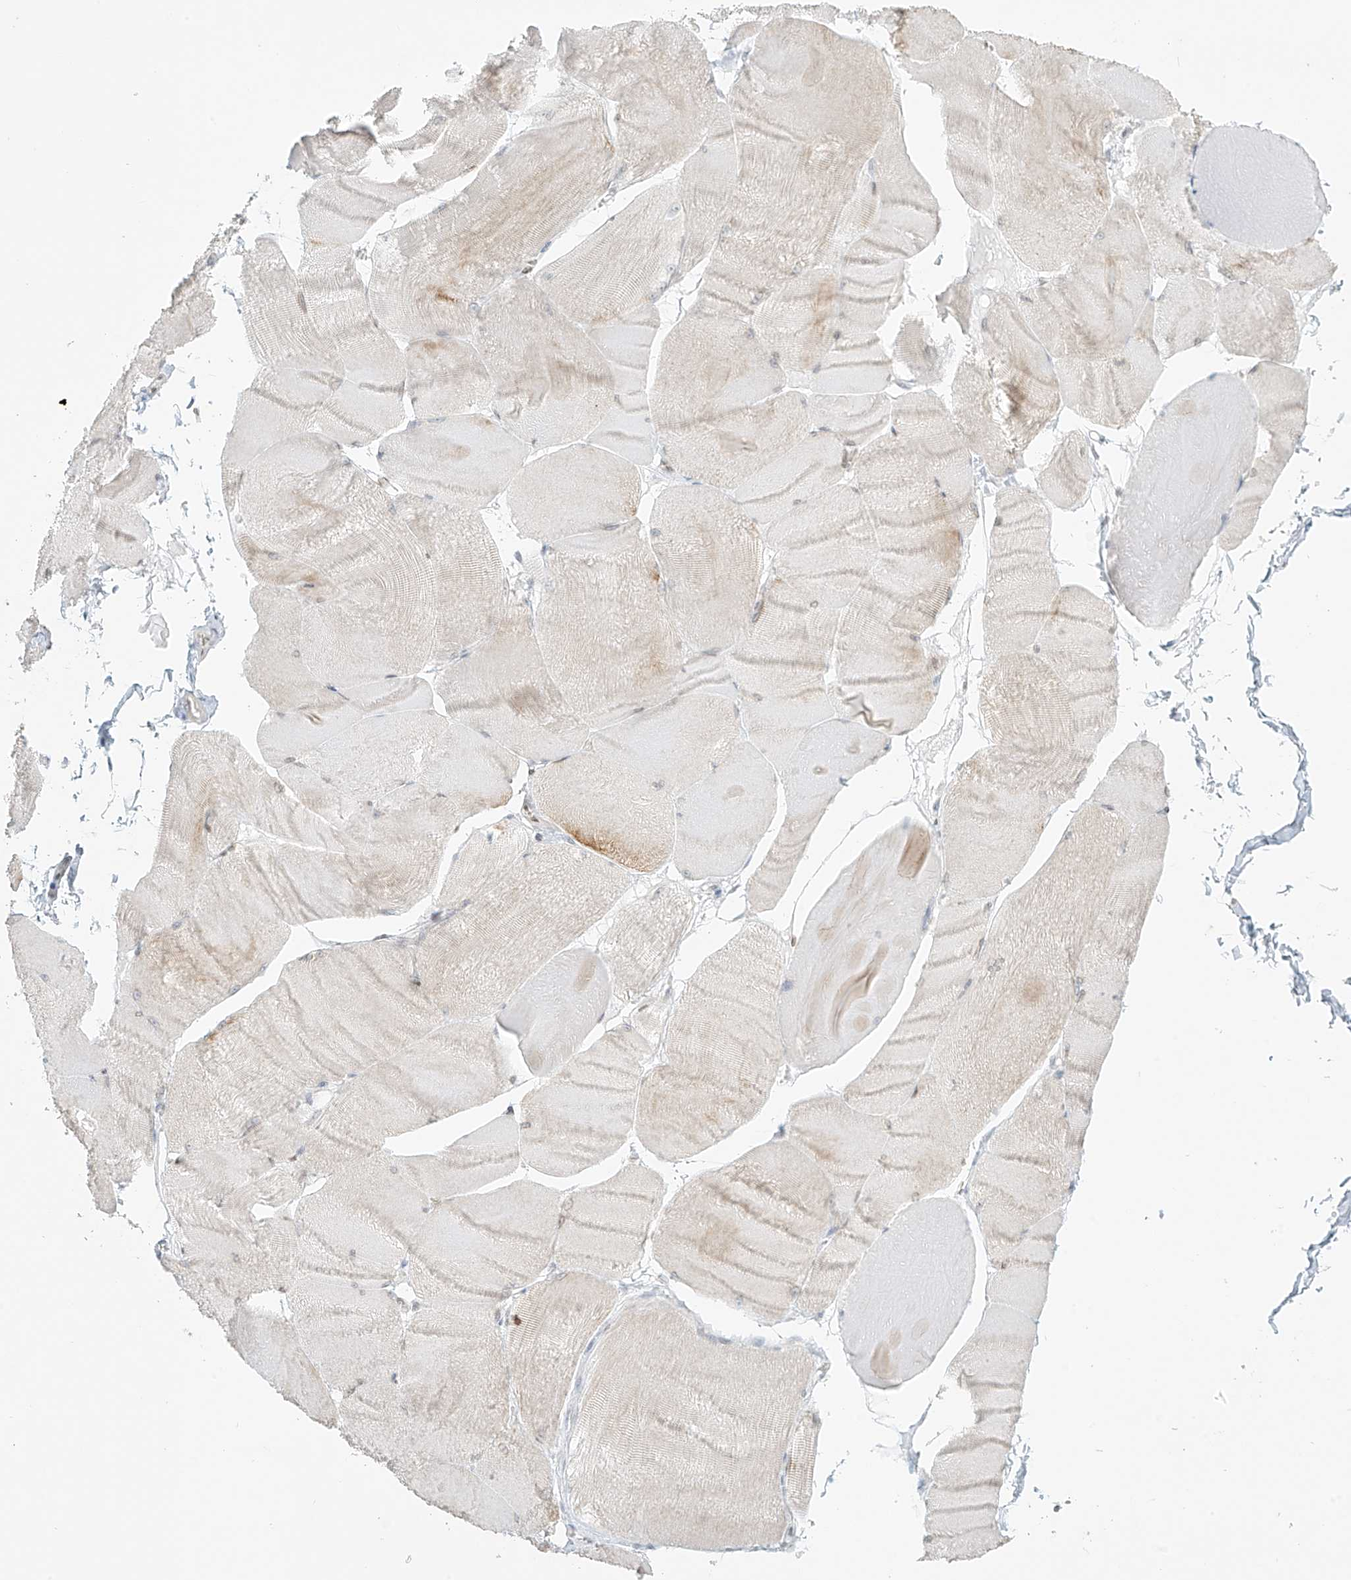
{"staining": {"intensity": "weak", "quantity": "<25%", "location": "cytoplasmic/membranous,nuclear"}, "tissue": "skeletal muscle", "cell_type": "Myocytes", "image_type": "normal", "snomed": [{"axis": "morphology", "description": "Normal tissue, NOS"}, {"axis": "morphology", "description": "Basal cell carcinoma"}, {"axis": "topography", "description": "Skeletal muscle"}], "caption": "Immunohistochemical staining of benign human skeletal muscle displays no significant staining in myocytes. (Stains: DAB immunohistochemistry with hematoxylin counter stain, Microscopy: brightfield microscopy at high magnification).", "gene": "OSBPL7", "patient": {"sex": "female", "age": 64}}